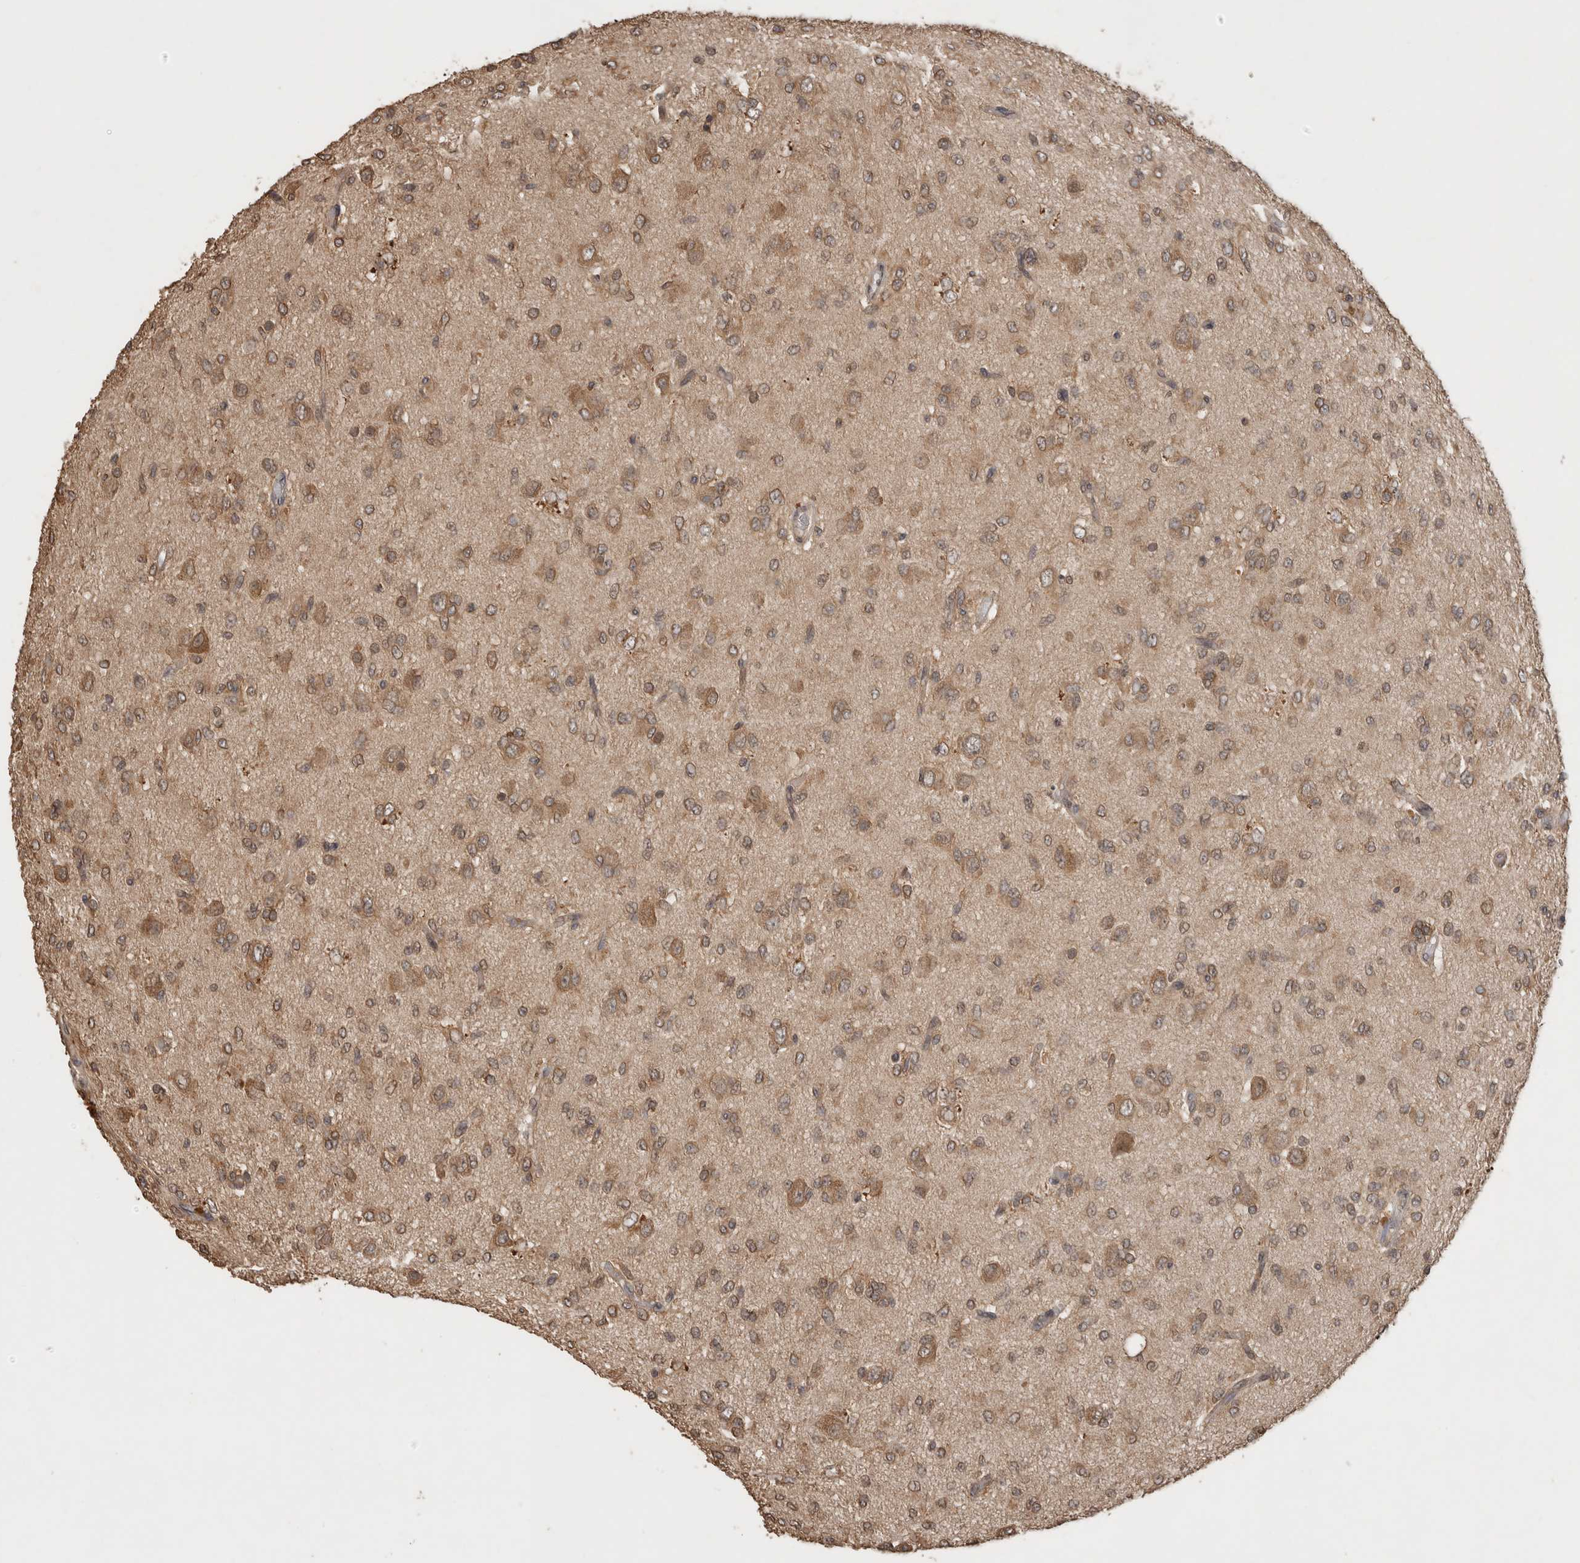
{"staining": {"intensity": "weak", "quantity": ">75%", "location": "cytoplasmic/membranous"}, "tissue": "glioma", "cell_type": "Tumor cells", "image_type": "cancer", "snomed": [{"axis": "morphology", "description": "Glioma, malignant, High grade"}, {"axis": "topography", "description": "Brain"}], "caption": "Protein expression analysis of malignant glioma (high-grade) displays weak cytoplasmic/membranous positivity in about >75% of tumor cells.", "gene": "OTUD7B", "patient": {"sex": "female", "age": 59}}